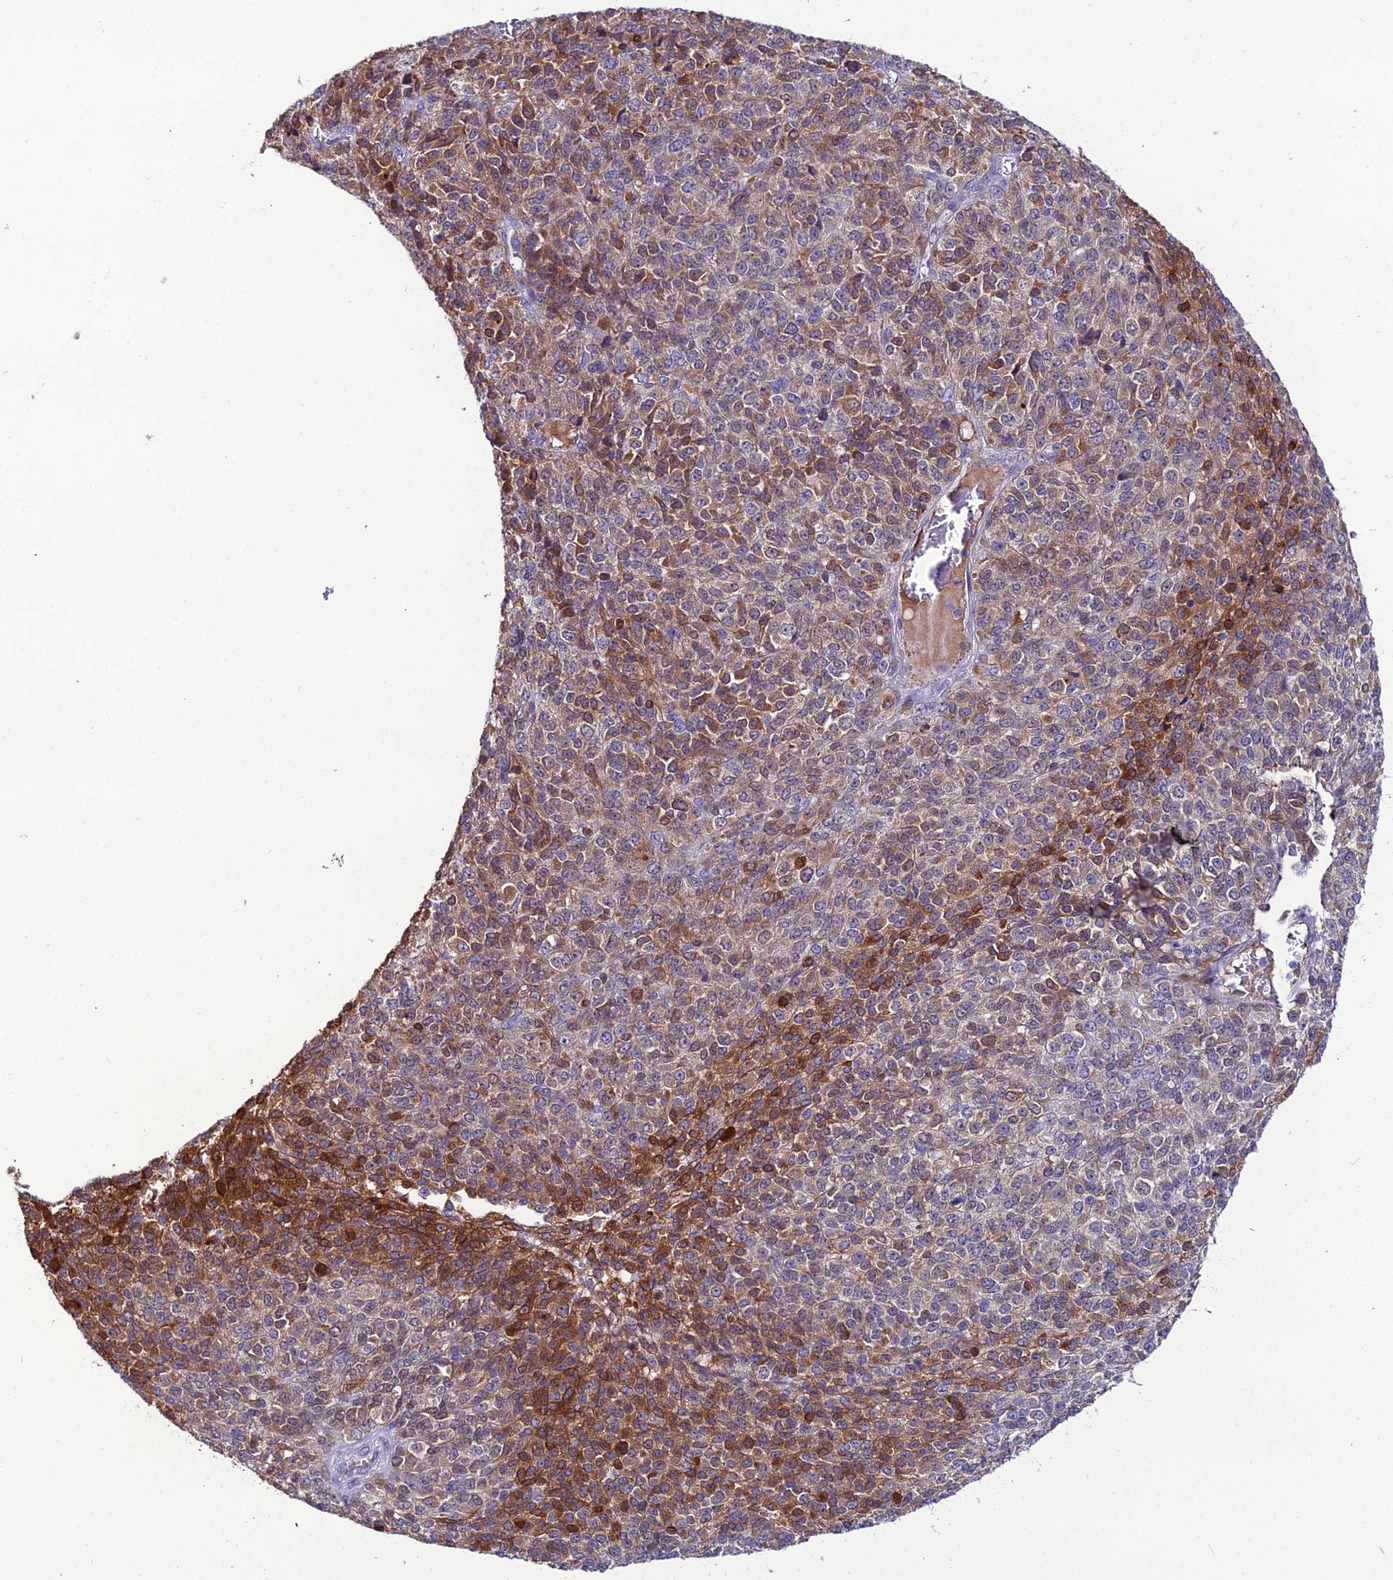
{"staining": {"intensity": "moderate", "quantity": "25%-75%", "location": "cytoplasmic/membranous"}, "tissue": "melanoma", "cell_type": "Tumor cells", "image_type": "cancer", "snomed": [{"axis": "morphology", "description": "Malignant melanoma, Metastatic site"}, {"axis": "topography", "description": "Brain"}], "caption": "An immunohistochemistry (IHC) micrograph of neoplastic tissue is shown. Protein staining in brown highlights moderate cytoplasmic/membranous positivity in malignant melanoma (metastatic site) within tumor cells.", "gene": "MB21D2", "patient": {"sex": "female", "age": 56}}